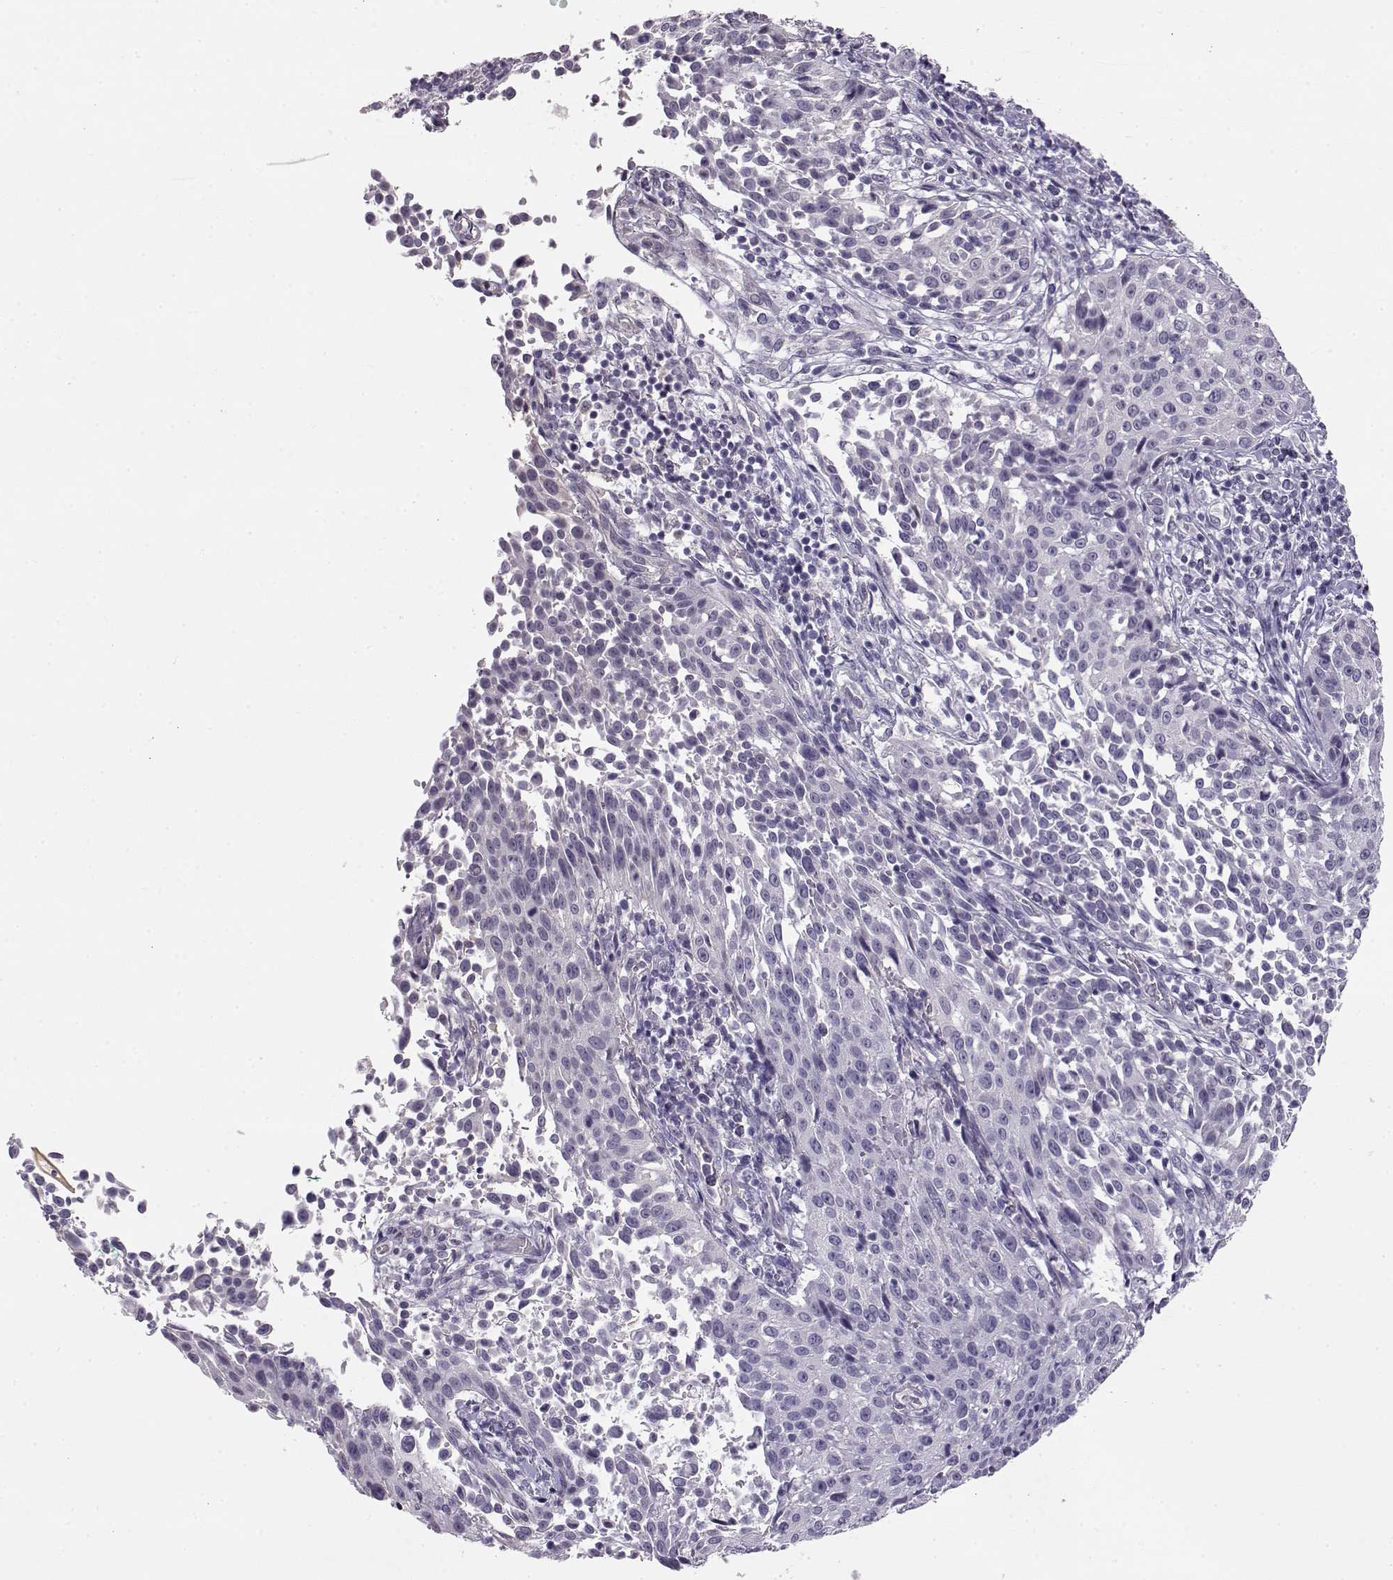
{"staining": {"intensity": "negative", "quantity": "none", "location": "none"}, "tissue": "cervical cancer", "cell_type": "Tumor cells", "image_type": "cancer", "snomed": [{"axis": "morphology", "description": "Squamous cell carcinoma, NOS"}, {"axis": "topography", "description": "Cervix"}], "caption": "Photomicrograph shows no significant protein expression in tumor cells of cervical cancer (squamous cell carcinoma).", "gene": "ENDOU", "patient": {"sex": "female", "age": 26}}